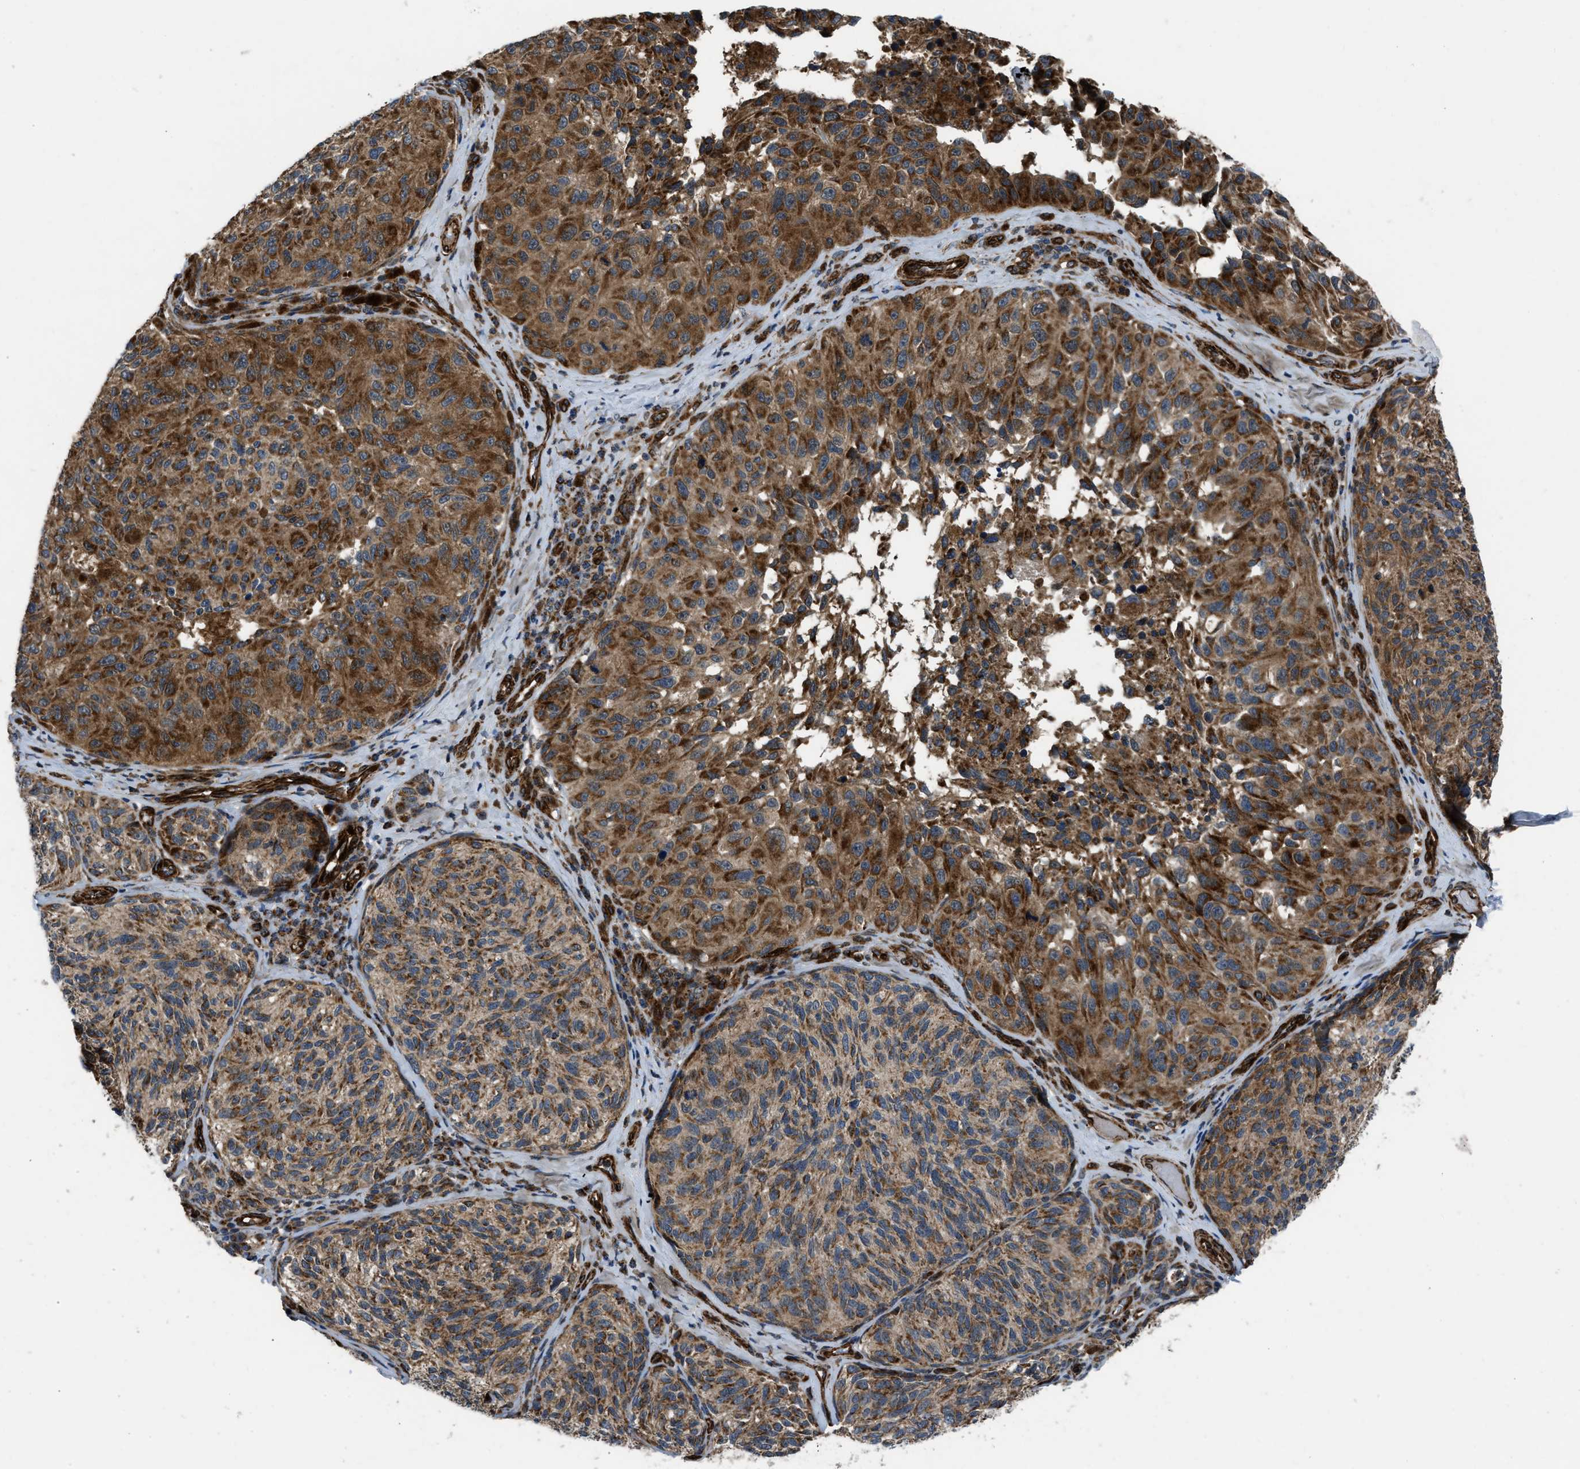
{"staining": {"intensity": "strong", "quantity": ">75%", "location": "cytoplasmic/membranous"}, "tissue": "melanoma", "cell_type": "Tumor cells", "image_type": "cancer", "snomed": [{"axis": "morphology", "description": "Malignant melanoma, NOS"}, {"axis": "topography", "description": "Skin"}], "caption": "Melanoma stained for a protein (brown) displays strong cytoplasmic/membranous positive staining in approximately >75% of tumor cells.", "gene": "GSDME", "patient": {"sex": "female", "age": 73}}